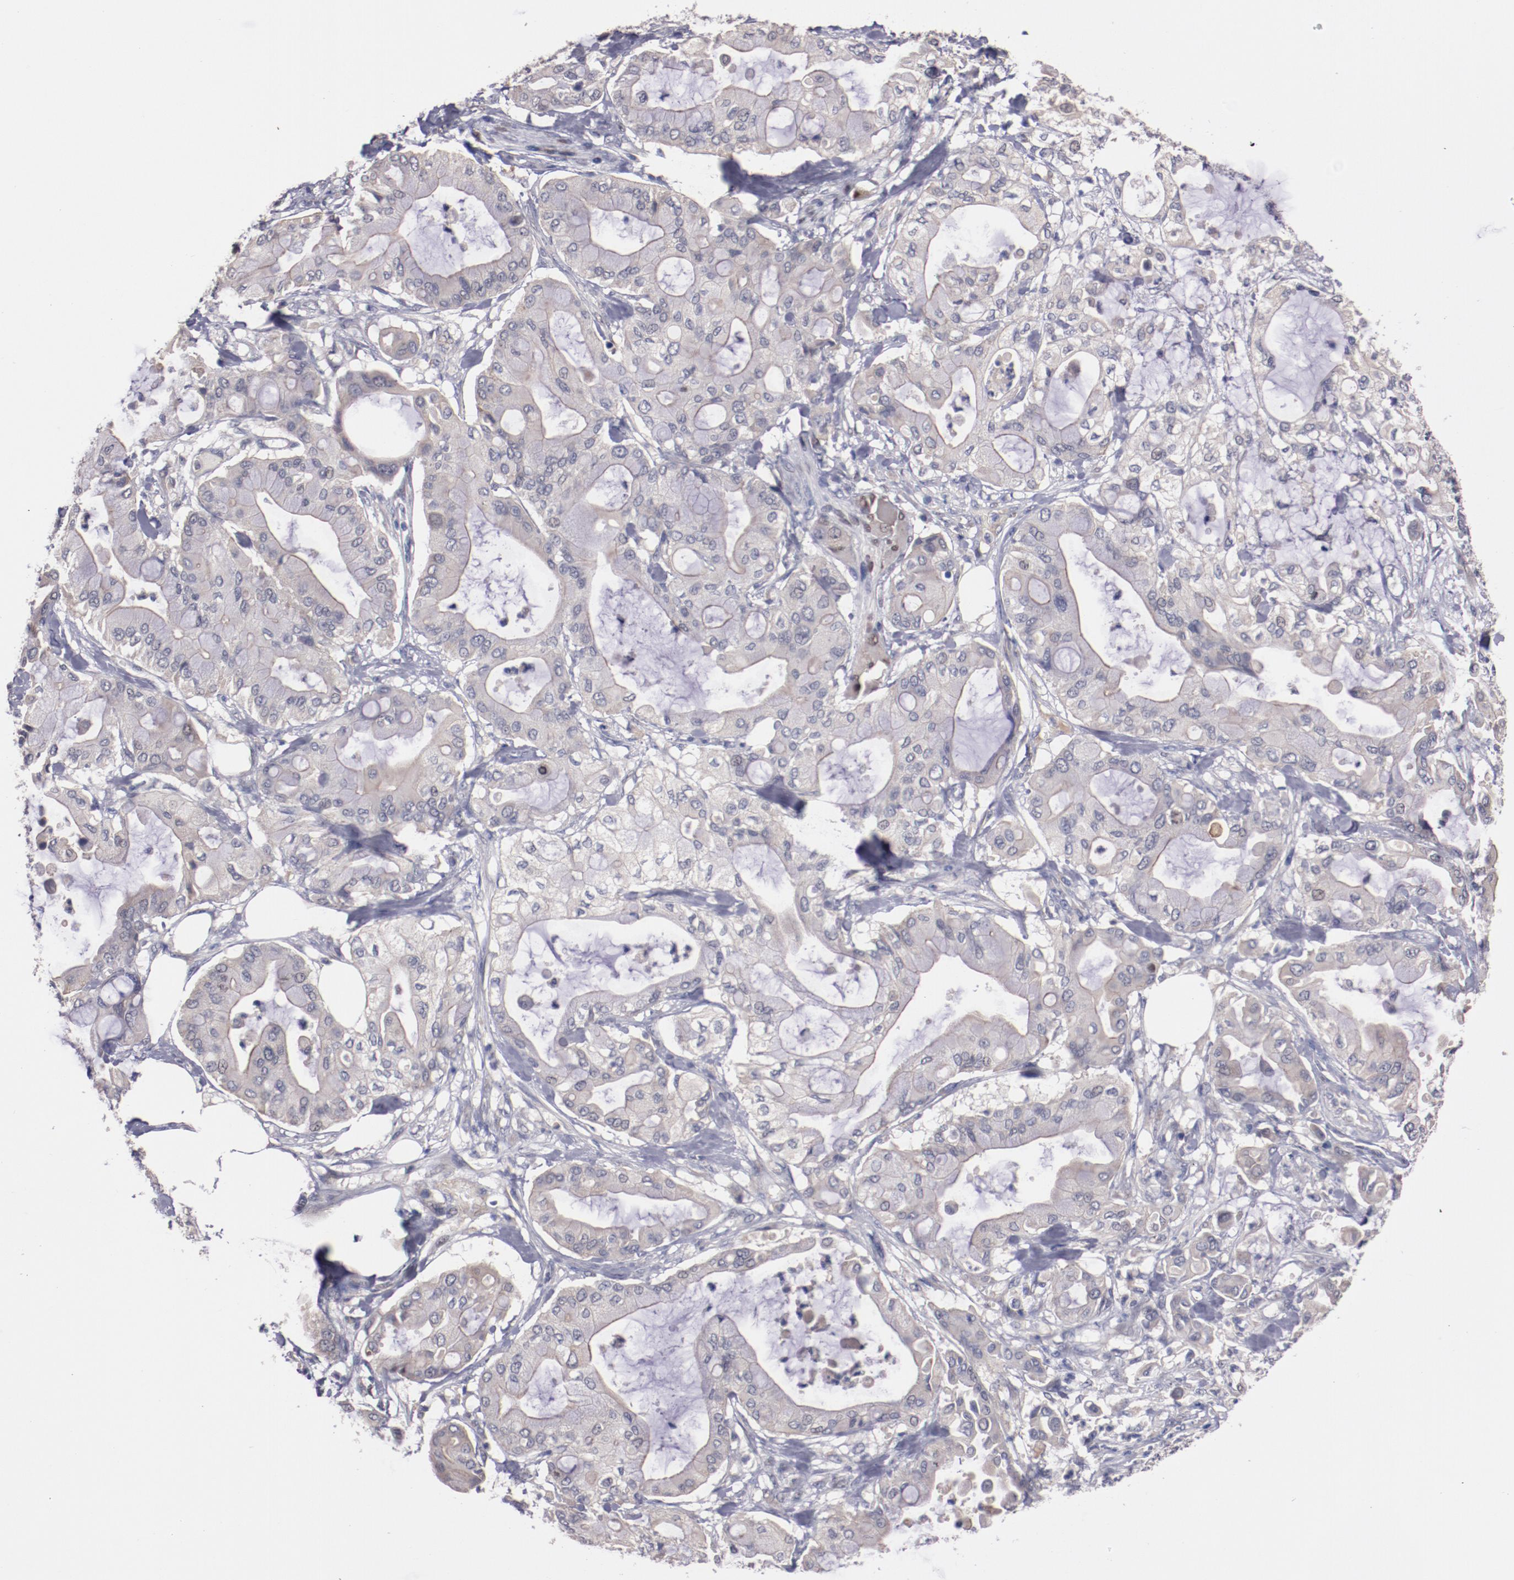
{"staining": {"intensity": "weak", "quantity": "<25%", "location": "cytoplasmic/membranous"}, "tissue": "pancreatic cancer", "cell_type": "Tumor cells", "image_type": "cancer", "snomed": [{"axis": "morphology", "description": "Adenocarcinoma, NOS"}, {"axis": "morphology", "description": "Adenocarcinoma, metastatic, NOS"}, {"axis": "topography", "description": "Lymph node"}, {"axis": "topography", "description": "Pancreas"}, {"axis": "topography", "description": "Duodenum"}], "caption": "The photomicrograph shows no staining of tumor cells in metastatic adenocarcinoma (pancreatic).", "gene": "FAM81A", "patient": {"sex": "female", "age": 64}}